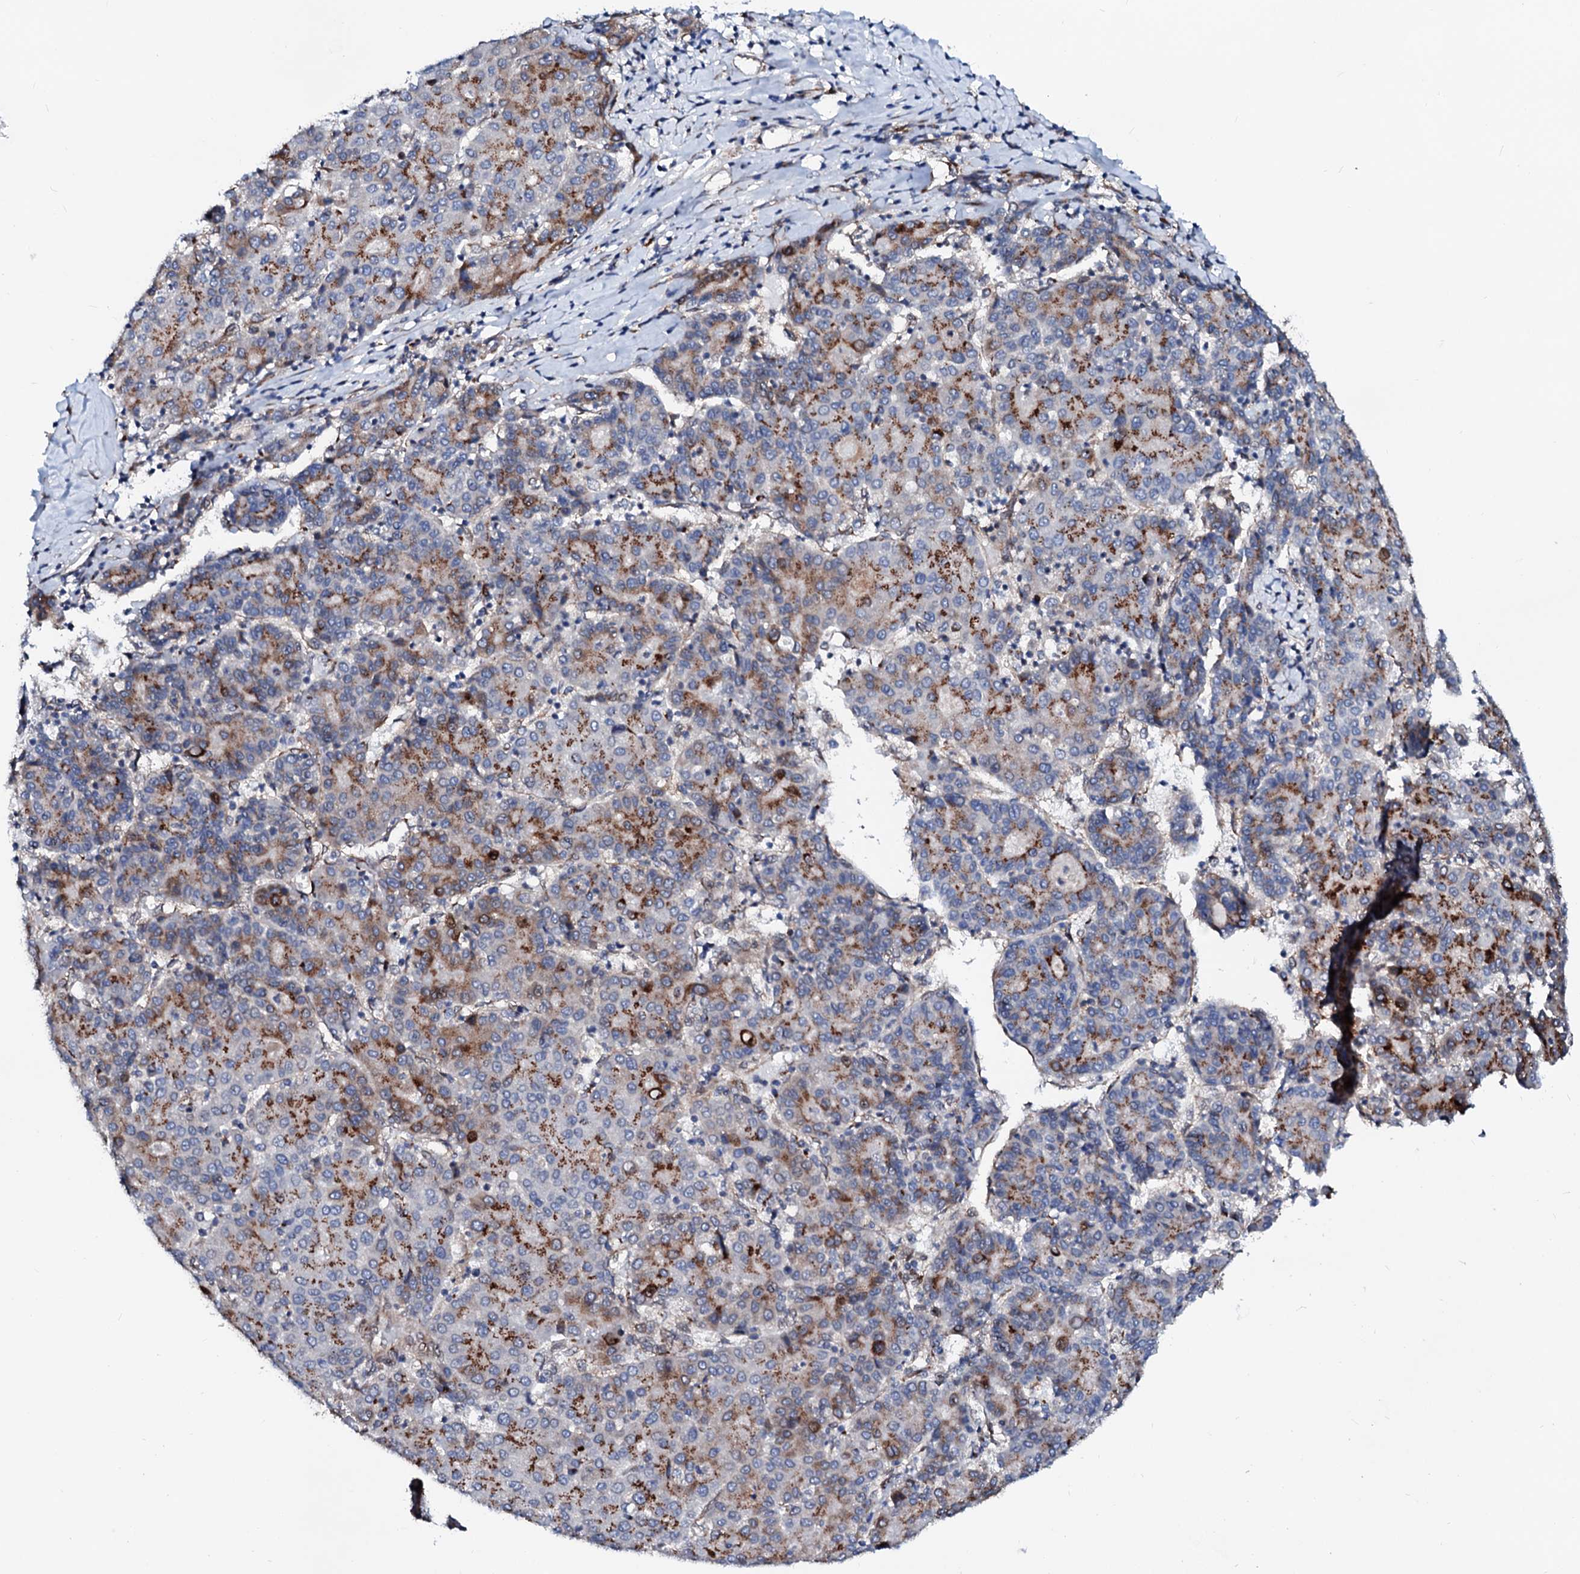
{"staining": {"intensity": "moderate", "quantity": "25%-75%", "location": "cytoplasmic/membranous"}, "tissue": "liver cancer", "cell_type": "Tumor cells", "image_type": "cancer", "snomed": [{"axis": "morphology", "description": "Carcinoma, Hepatocellular, NOS"}, {"axis": "topography", "description": "Liver"}], "caption": "Protein staining by IHC exhibits moderate cytoplasmic/membranous positivity in about 25%-75% of tumor cells in liver cancer (hepatocellular carcinoma).", "gene": "TMCO3", "patient": {"sex": "male", "age": 65}}